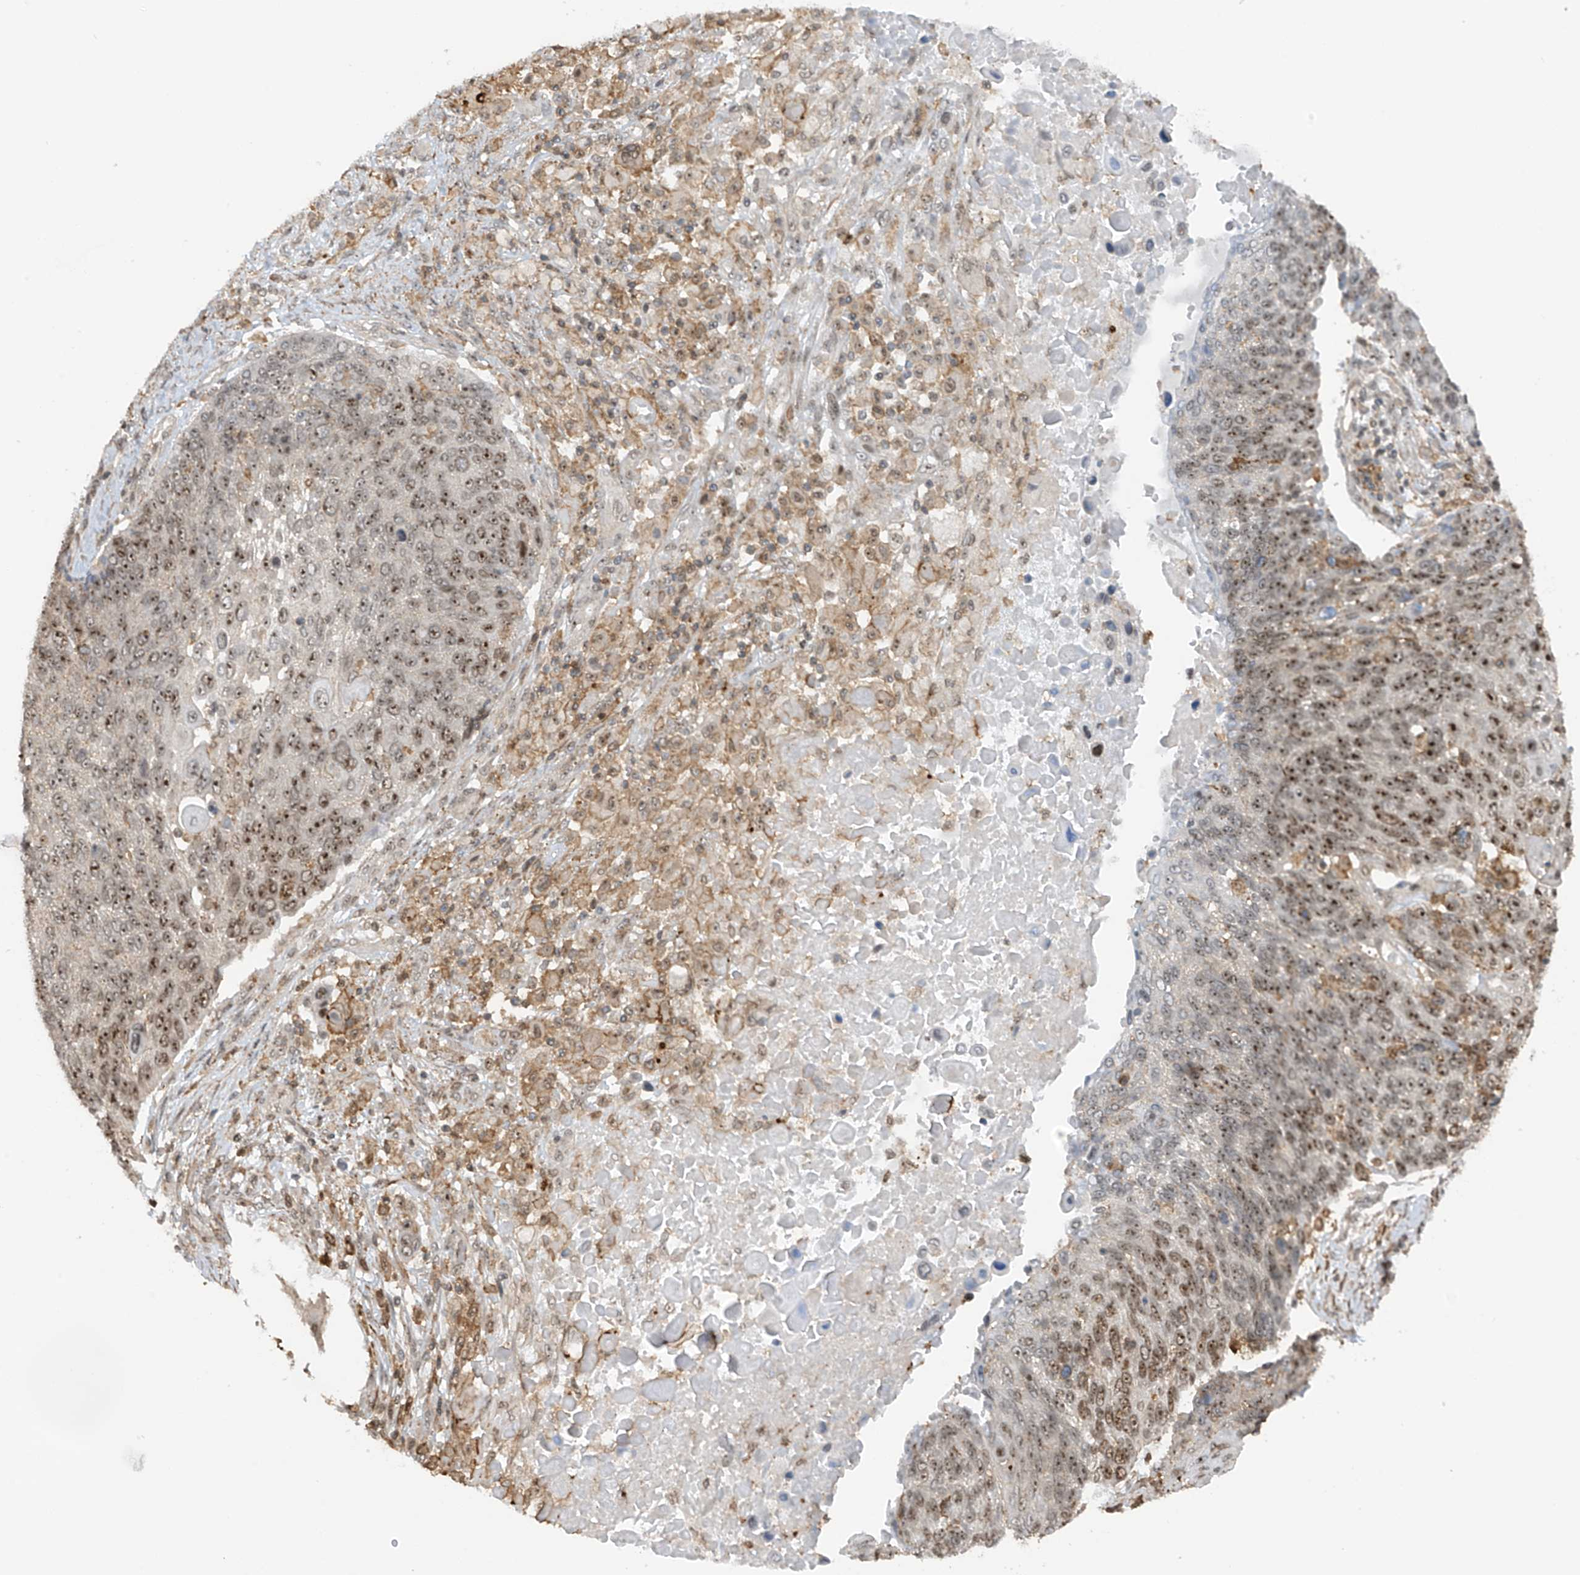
{"staining": {"intensity": "moderate", "quantity": ">75%", "location": "nuclear"}, "tissue": "lung cancer", "cell_type": "Tumor cells", "image_type": "cancer", "snomed": [{"axis": "morphology", "description": "Squamous cell carcinoma, NOS"}, {"axis": "topography", "description": "Lung"}], "caption": "IHC staining of squamous cell carcinoma (lung), which exhibits medium levels of moderate nuclear staining in about >75% of tumor cells indicating moderate nuclear protein expression. The staining was performed using DAB (brown) for protein detection and nuclei were counterstained in hematoxylin (blue).", "gene": "REPIN1", "patient": {"sex": "male", "age": 66}}